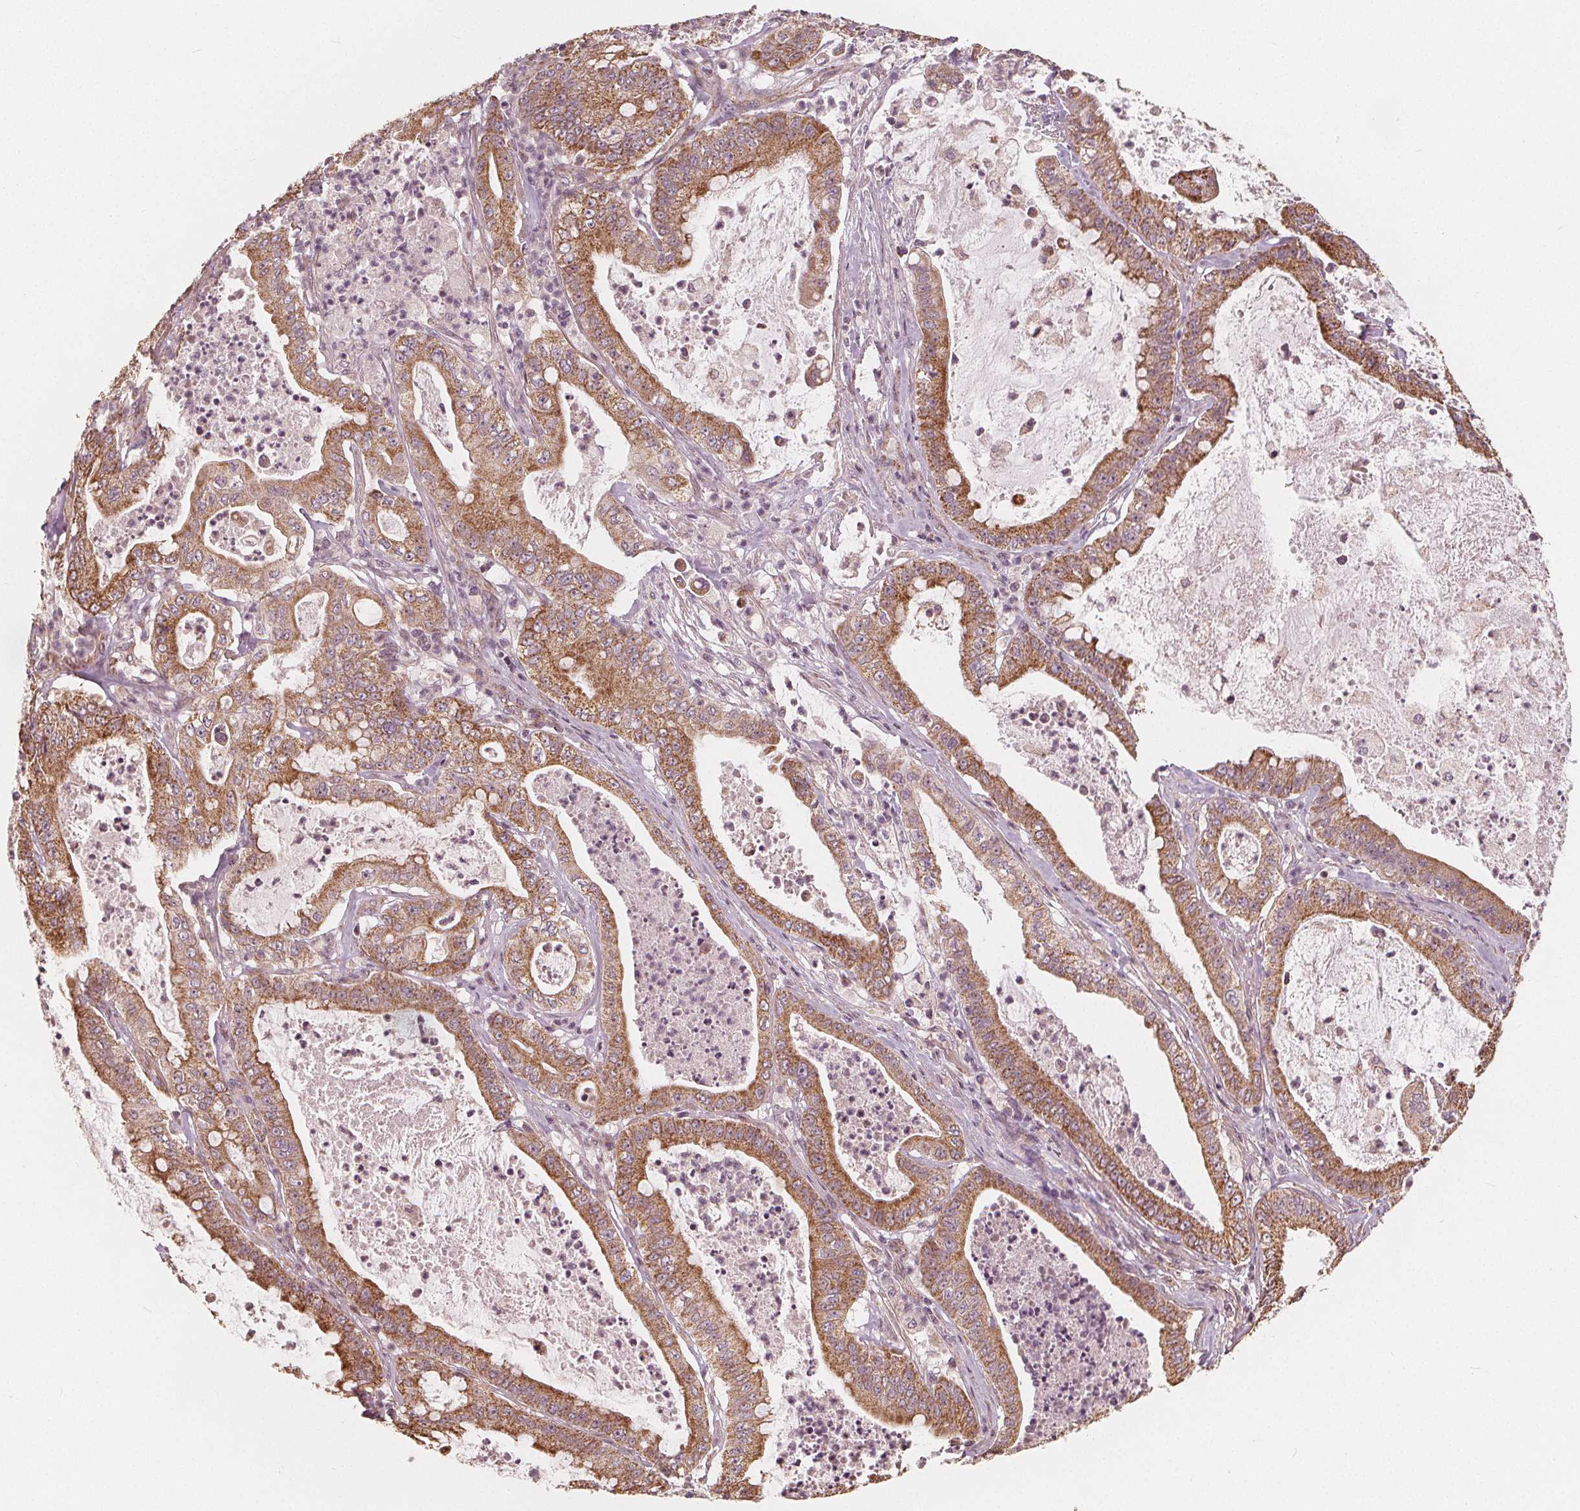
{"staining": {"intensity": "moderate", "quantity": ">75%", "location": "cytoplasmic/membranous"}, "tissue": "pancreatic cancer", "cell_type": "Tumor cells", "image_type": "cancer", "snomed": [{"axis": "morphology", "description": "Adenocarcinoma, NOS"}, {"axis": "topography", "description": "Pancreas"}], "caption": "Adenocarcinoma (pancreatic) stained with a protein marker demonstrates moderate staining in tumor cells.", "gene": "PEX26", "patient": {"sex": "male", "age": 71}}